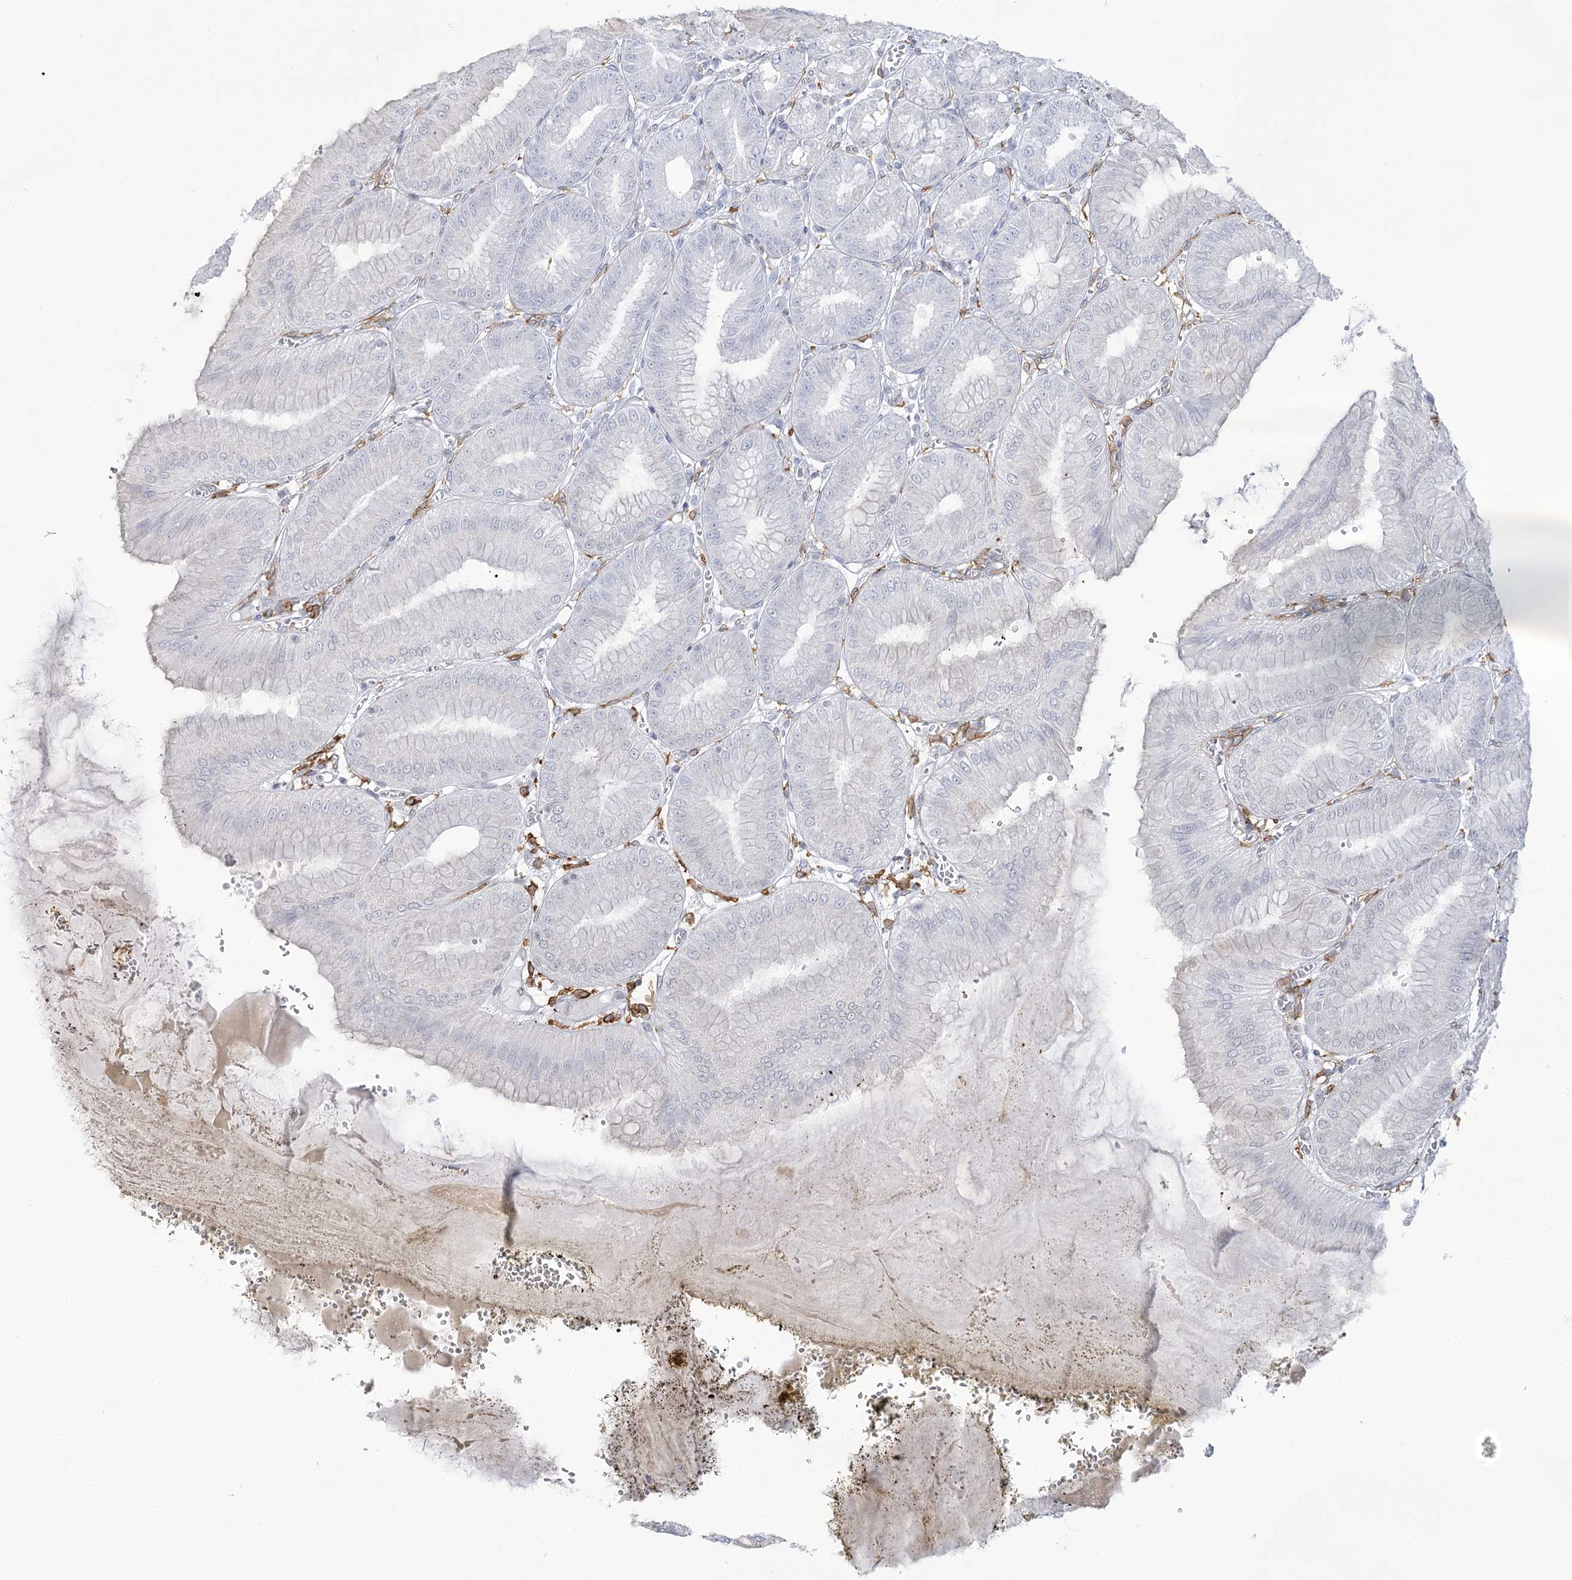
{"staining": {"intensity": "negative", "quantity": "none", "location": "none"}, "tissue": "stomach", "cell_type": "Glandular cells", "image_type": "normal", "snomed": [{"axis": "morphology", "description": "Normal tissue, NOS"}, {"axis": "topography", "description": "Stomach, lower"}], "caption": "IHC of benign stomach displays no expression in glandular cells. (Stains: DAB IHC with hematoxylin counter stain, Microscopy: brightfield microscopy at high magnification).", "gene": "C11orf1", "patient": {"sex": "male", "age": 71}}